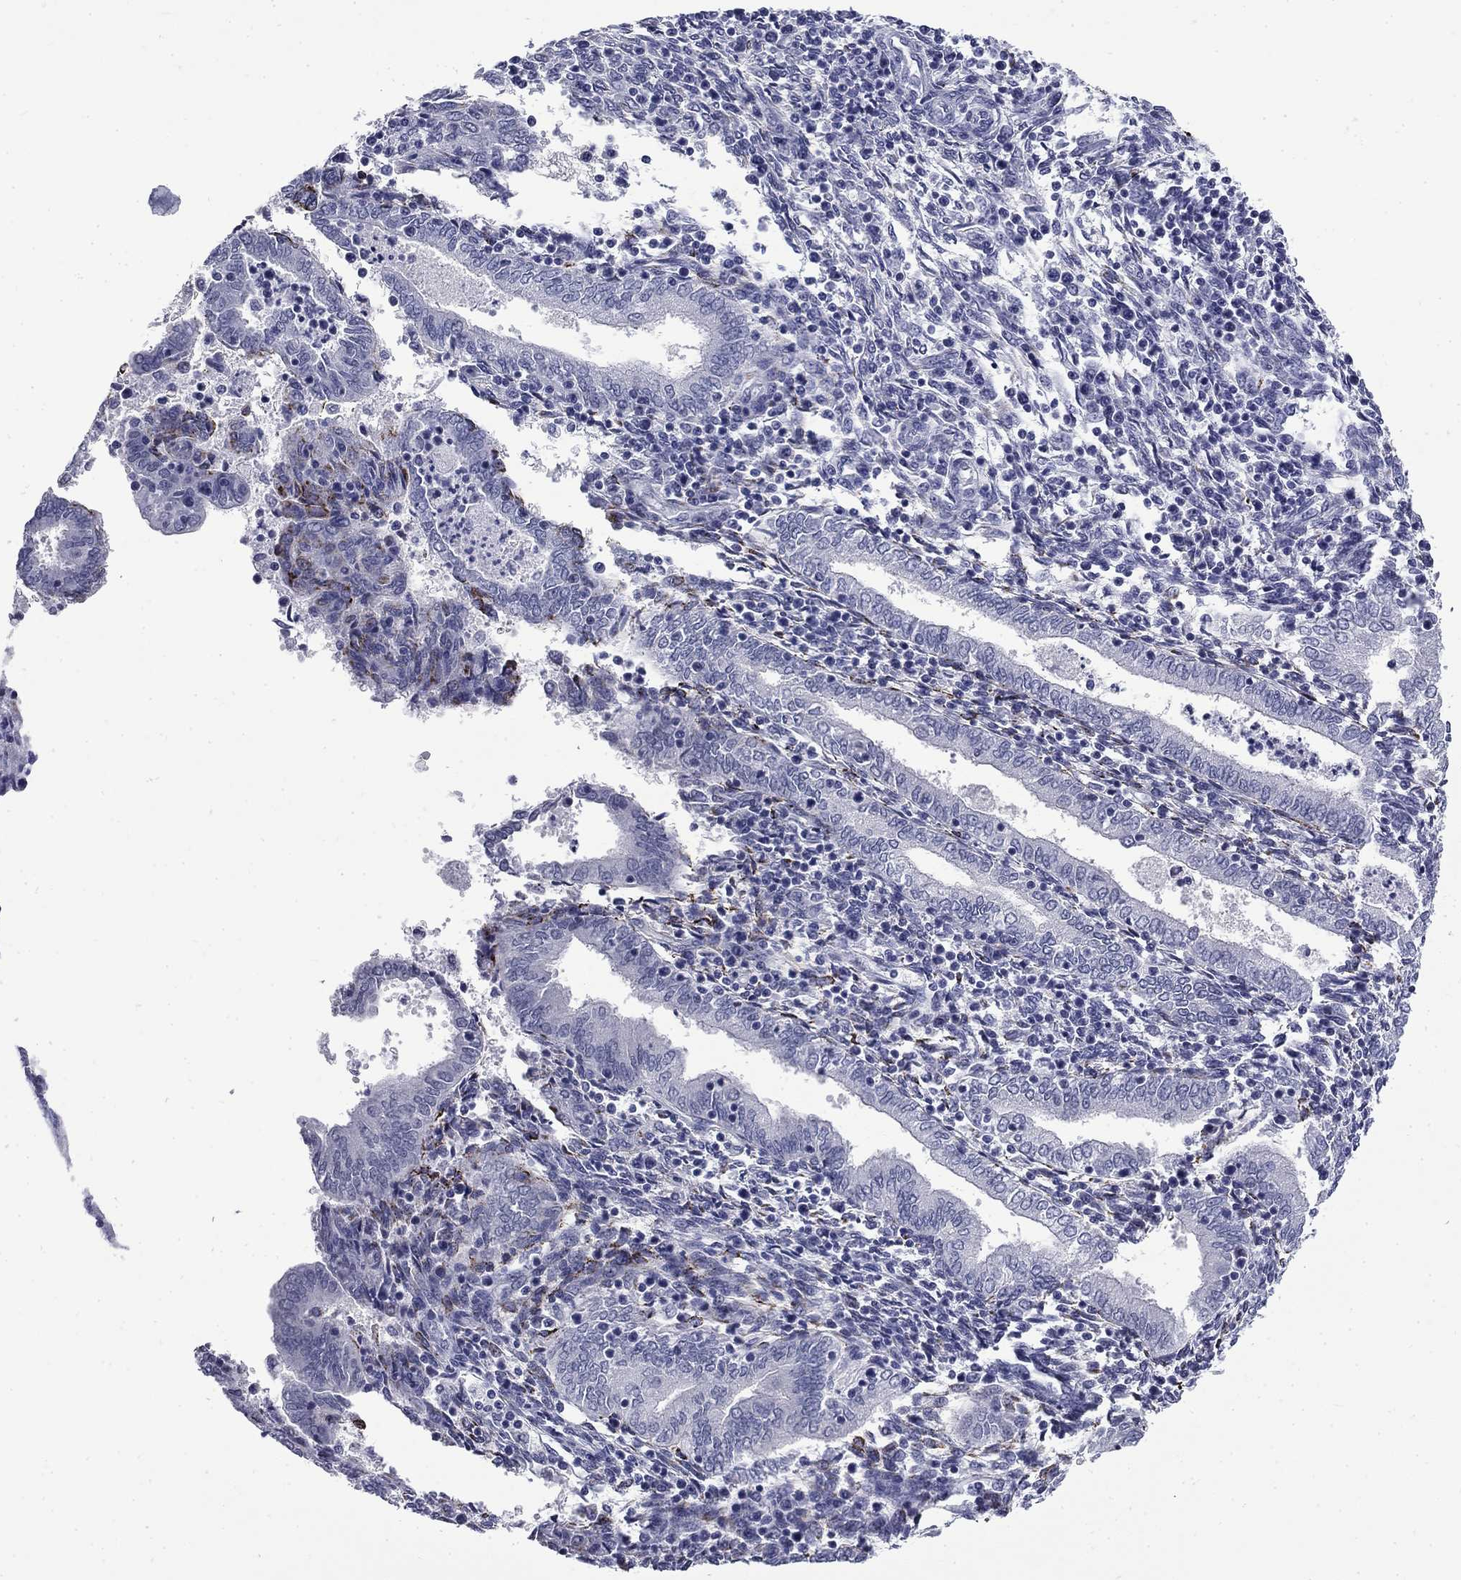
{"staining": {"intensity": "negative", "quantity": "none", "location": "none"}, "tissue": "endometrium", "cell_type": "Cells in endometrial stroma", "image_type": "normal", "snomed": [{"axis": "morphology", "description": "Normal tissue, NOS"}, {"axis": "topography", "description": "Endometrium"}], "caption": "The image displays no staining of cells in endometrial stroma in normal endometrium. (DAB immunohistochemistry with hematoxylin counter stain).", "gene": "MGARP", "patient": {"sex": "female", "age": 42}}